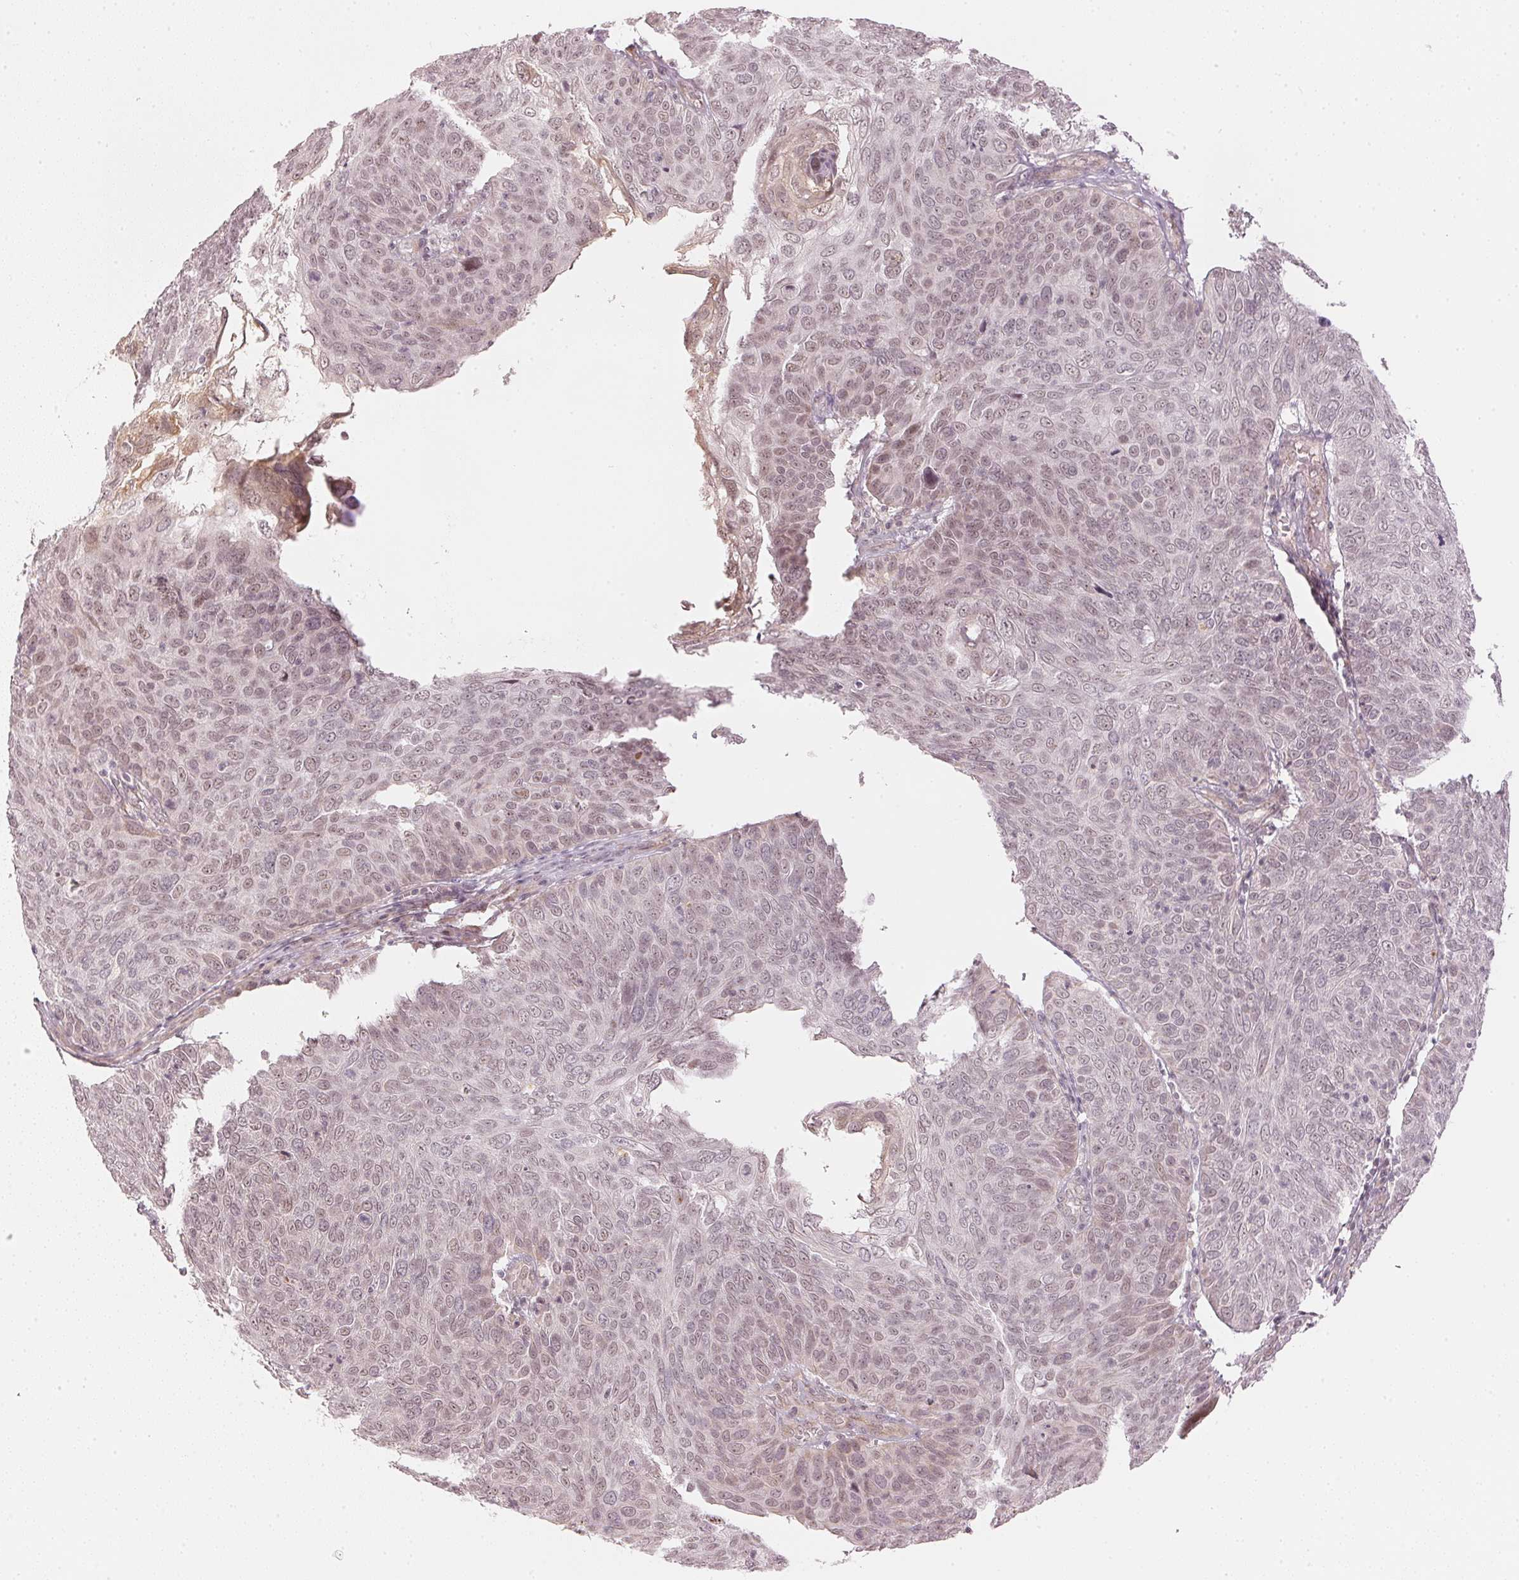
{"staining": {"intensity": "weak", "quantity": "25%-75%", "location": "nuclear"}, "tissue": "skin cancer", "cell_type": "Tumor cells", "image_type": "cancer", "snomed": [{"axis": "morphology", "description": "Squamous cell carcinoma, NOS"}, {"axis": "topography", "description": "Skin"}], "caption": "IHC histopathology image of neoplastic tissue: human skin cancer (squamous cell carcinoma) stained using immunohistochemistry (IHC) shows low levels of weak protein expression localized specifically in the nuclear of tumor cells, appearing as a nuclear brown color.", "gene": "KAT6A", "patient": {"sex": "male", "age": 87}}